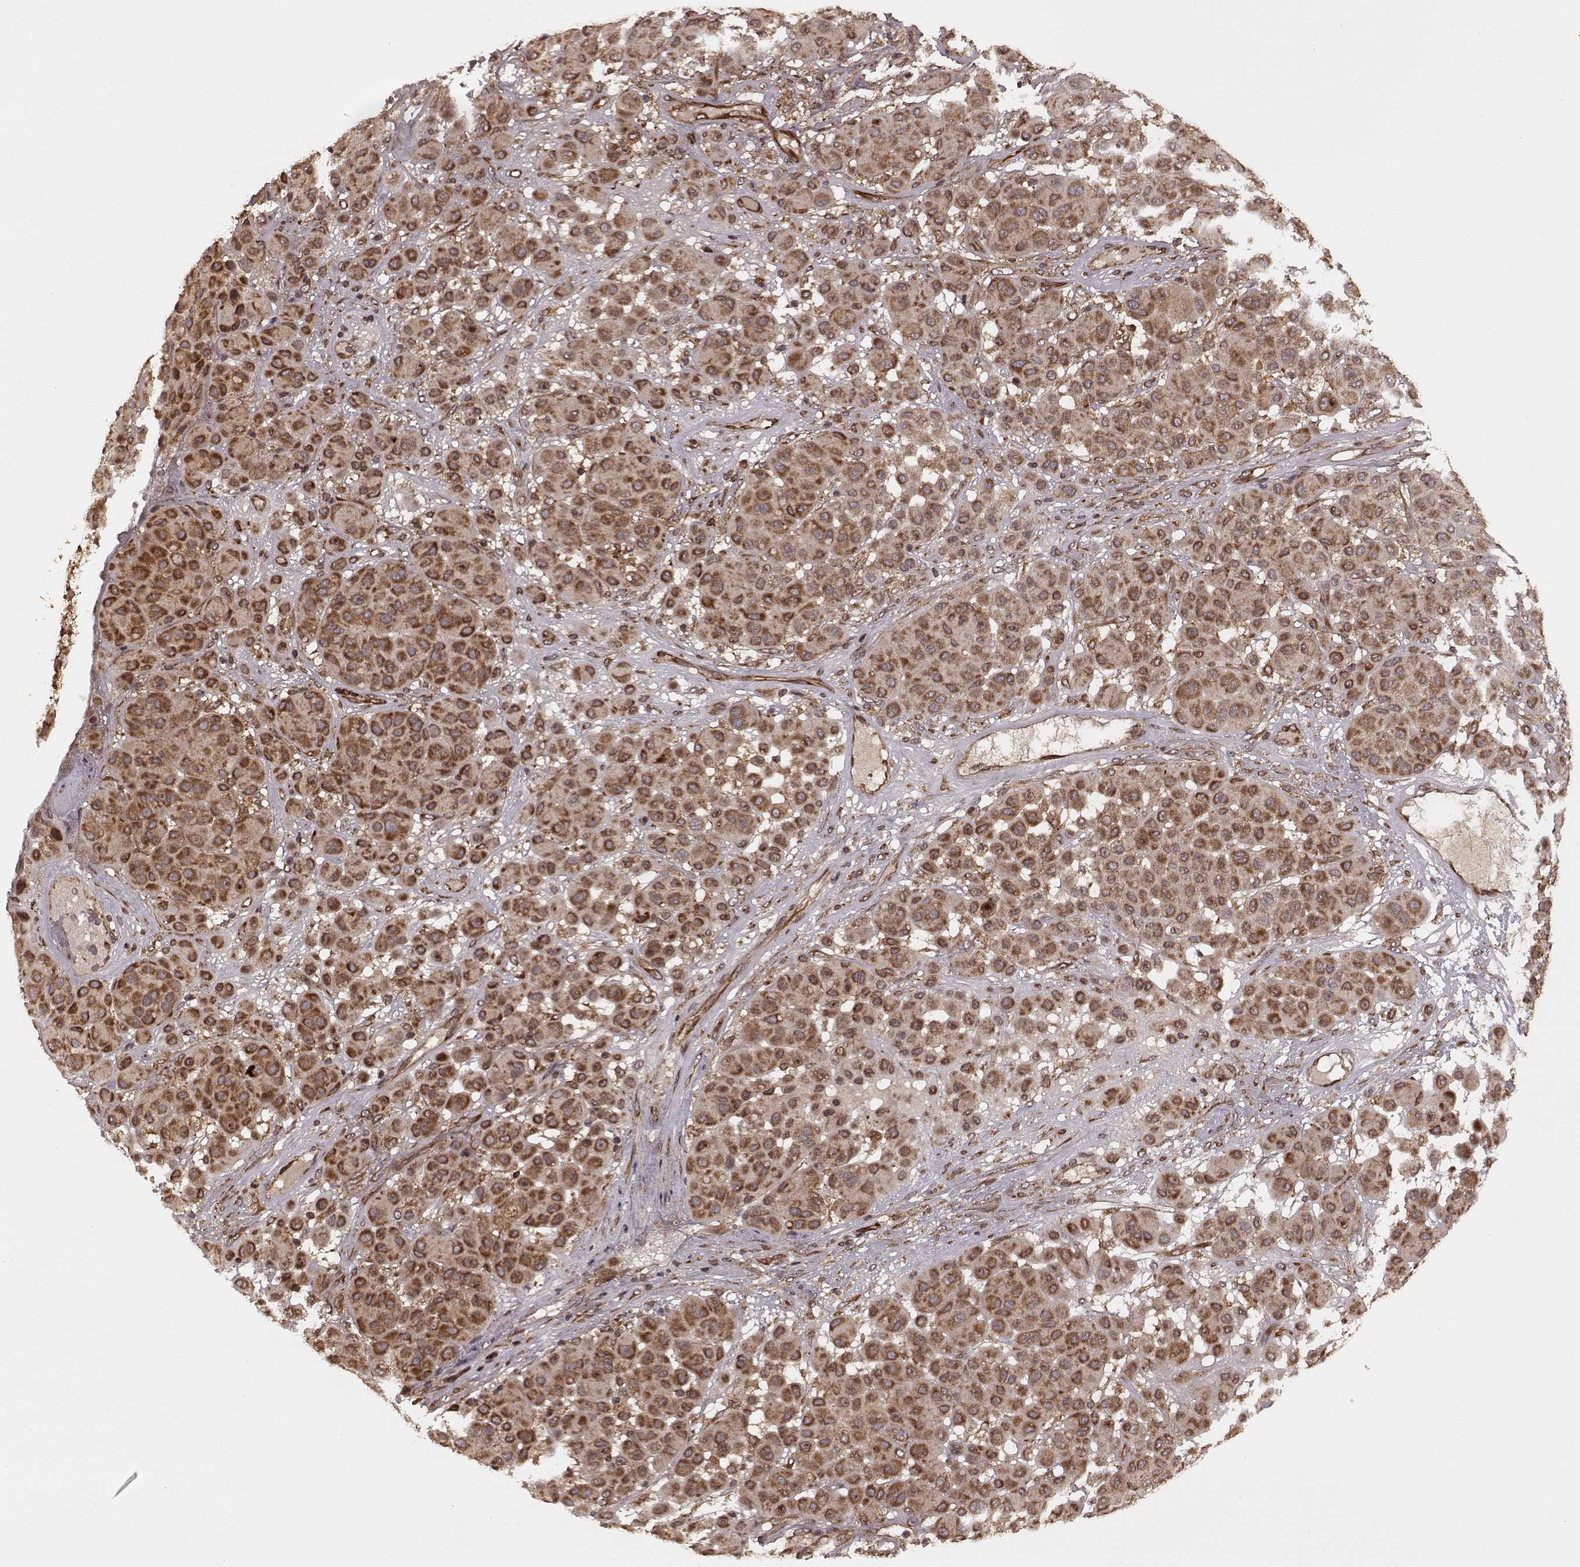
{"staining": {"intensity": "strong", "quantity": ">75%", "location": "cytoplasmic/membranous"}, "tissue": "melanoma", "cell_type": "Tumor cells", "image_type": "cancer", "snomed": [{"axis": "morphology", "description": "Malignant melanoma, Metastatic site"}, {"axis": "topography", "description": "Smooth muscle"}], "caption": "A photomicrograph of melanoma stained for a protein displays strong cytoplasmic/membranous brown staining in tumor cells.", "gene": "AGPAT1", "patient": {"sex": "male", "age": 41}}